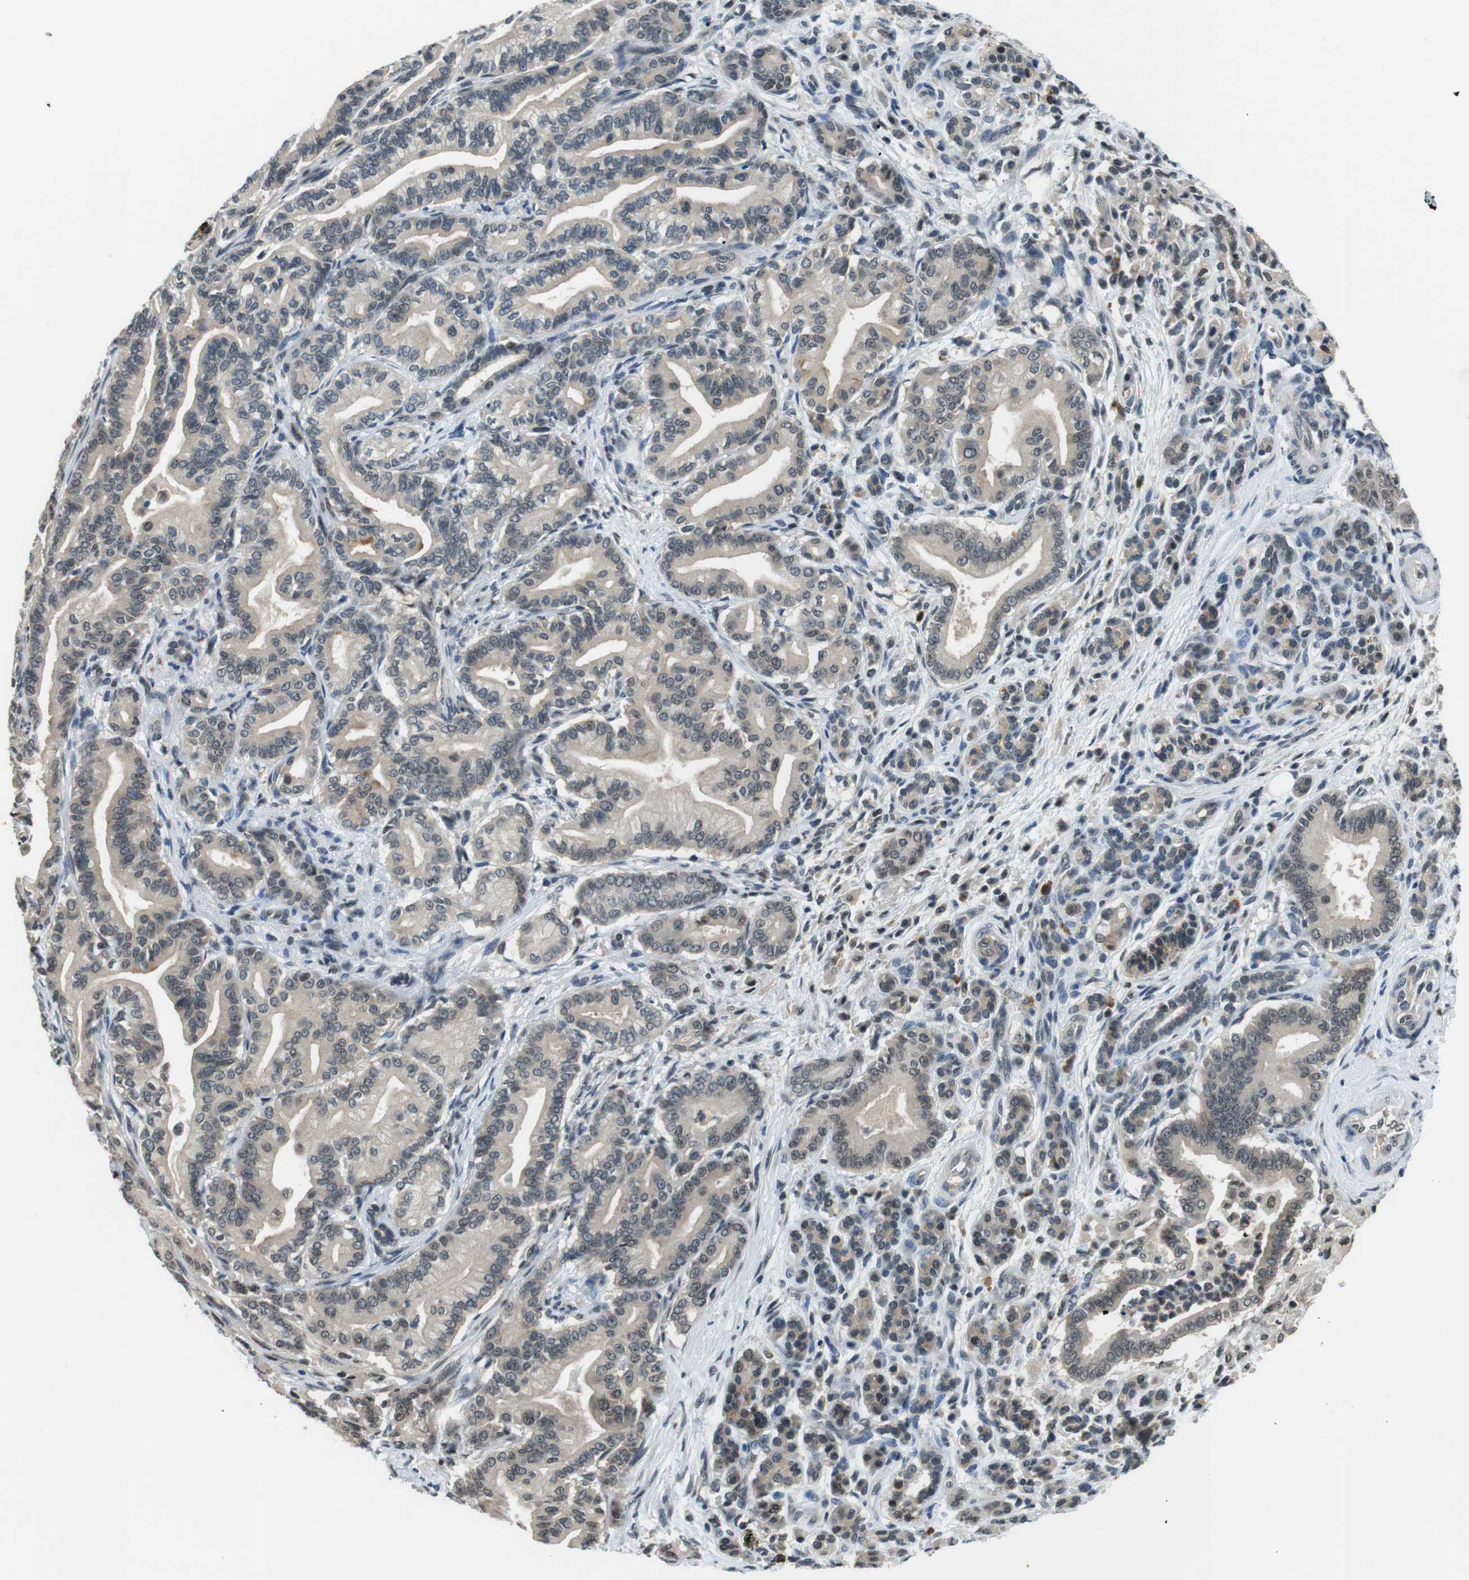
{"staining": {"intensity": "weak", "quantity": ">75%", "location": "cytoplasmic/membranous,nuclear"}, "tissue": "pancreatic cancer", "cell_type": "Tumor cells", "image_type": "cancer", "snomed": [{"axis": "morphology", "description": "Normal tissue, NOS"}, {"axis": "morphology", "description": "Adenocarcinoma, NOS"}, {"axis": "topography", "description": "Pancreas"}], "caption": "IHC of human pancreatic cancer (adenocarcinoma) demonstrates low levels of weak cytoplasmic/membranous and nuclear staining in approximately >75% of tumor cells.", "gene": "NEK4", "patient": {"sex": "male", "age": 63}}